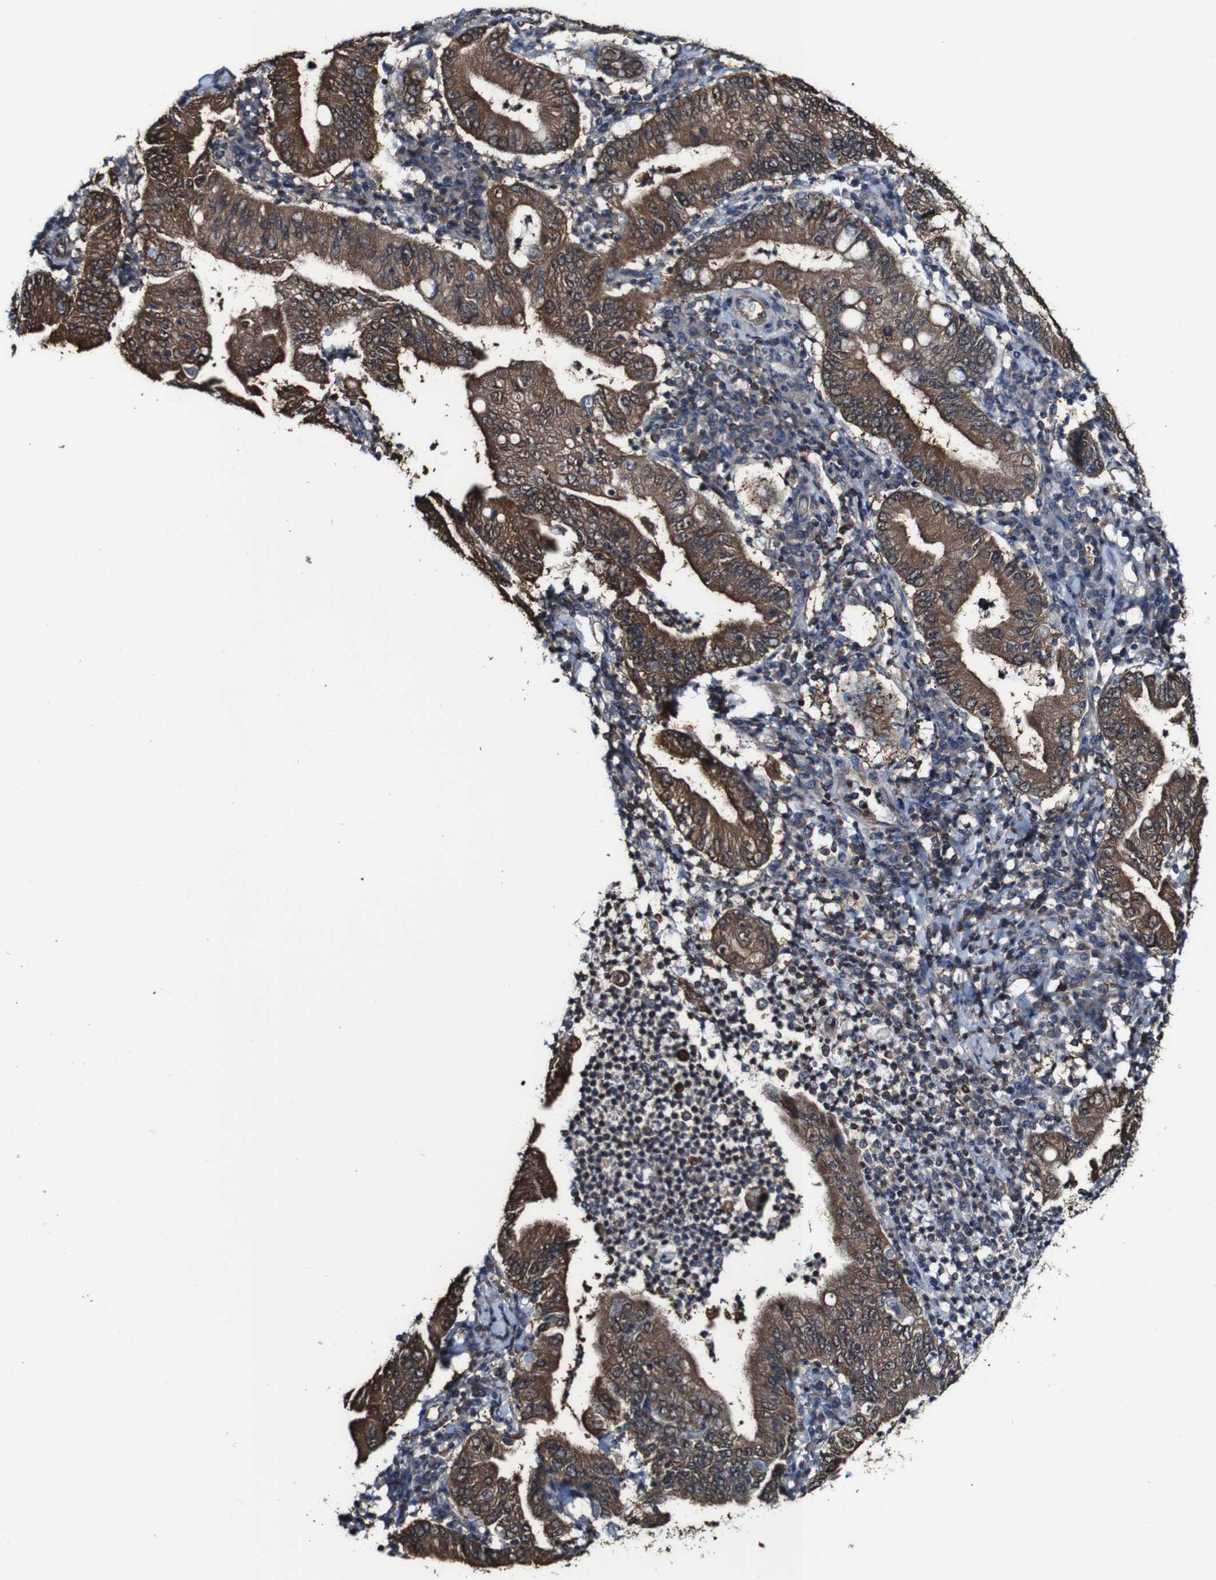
{"staining": {"intensity": "moderate", "quantity": ">75%", "location": "cytoplasmic/membranous"}, "tissue": "stomach cancer", "cell_type": "Tumor cells", "image_type": "cancer", "snomed": [{"axis": "morphology", "description": "Normal tissue, NOS"}, {"axis": "morphology", "description": "Adenocarcinoma, NOS"}, {"axis": "topography", "description": "Esophagus"}, {"axis": "topography", "description": "Stomach, upper"}, {"axis": "topography", "description": "Peripheral nerve tissue"}], "caption": "The immunohistochemical stain labels moderate cytoplasmic/membranous staining in tumor cells of stomach cancer tissue.", "gene": "PTPRR", "patient": {"sex": "male", "age": 62}}